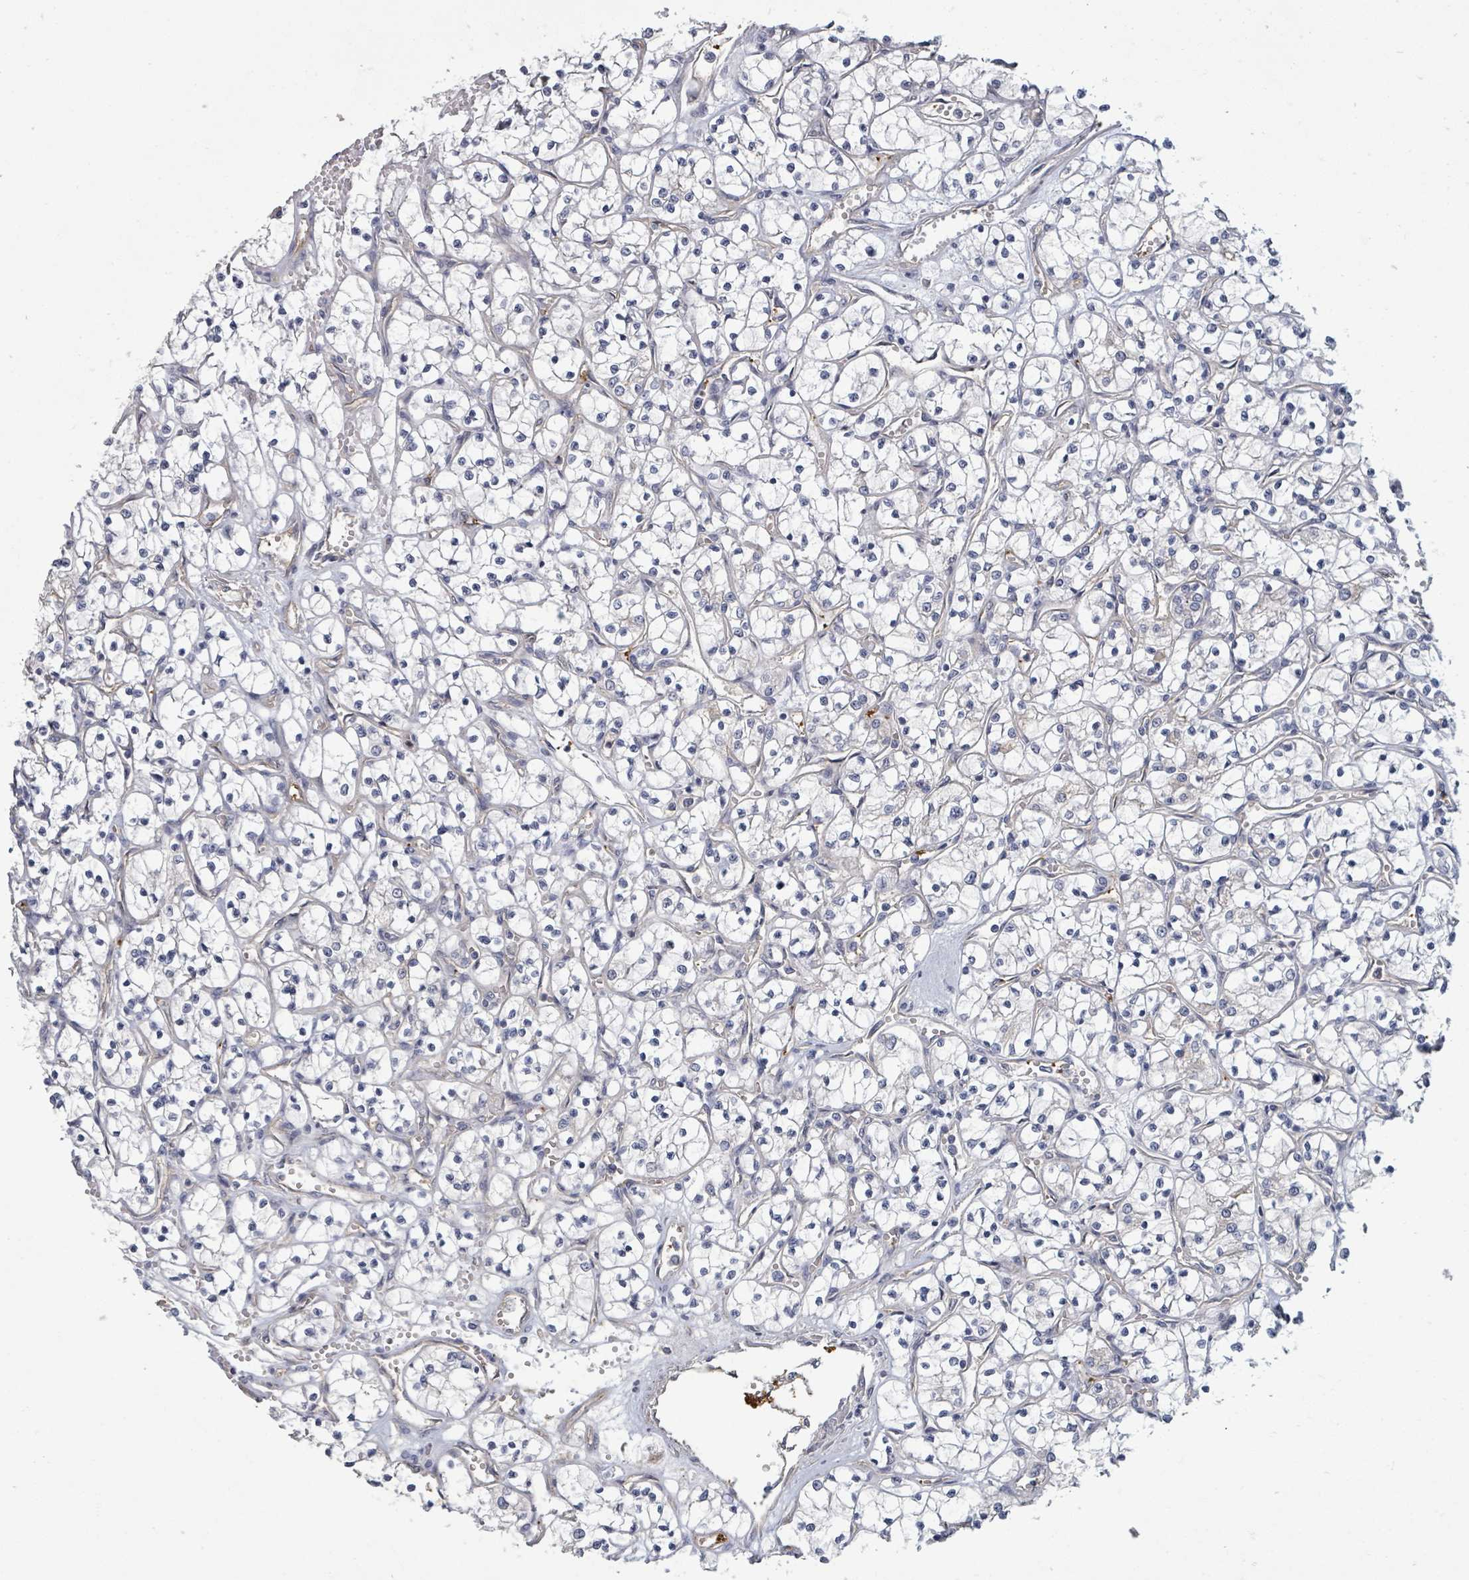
{"staining": {"intensity": "negative", "quantity": "none", "location": "none"}, "tissue": "renal cancer", "cell_type": "Tumor cells", "image_type": "cancer", "snomed": [{"axis": "morphology", "description": "Adenocarcinoma, NOS"}, {"axis": "topography", "description": "Kidney"}], "caption": "This photomicrograph is of renal cancer (adenocarcinoma) stained with IHC to label a protein in brown with the nuclei are counter-stained blue. There is no expression in tumor cells.", "gene": "PLAUR", "patient": {"sex": "female", "age": 69}}